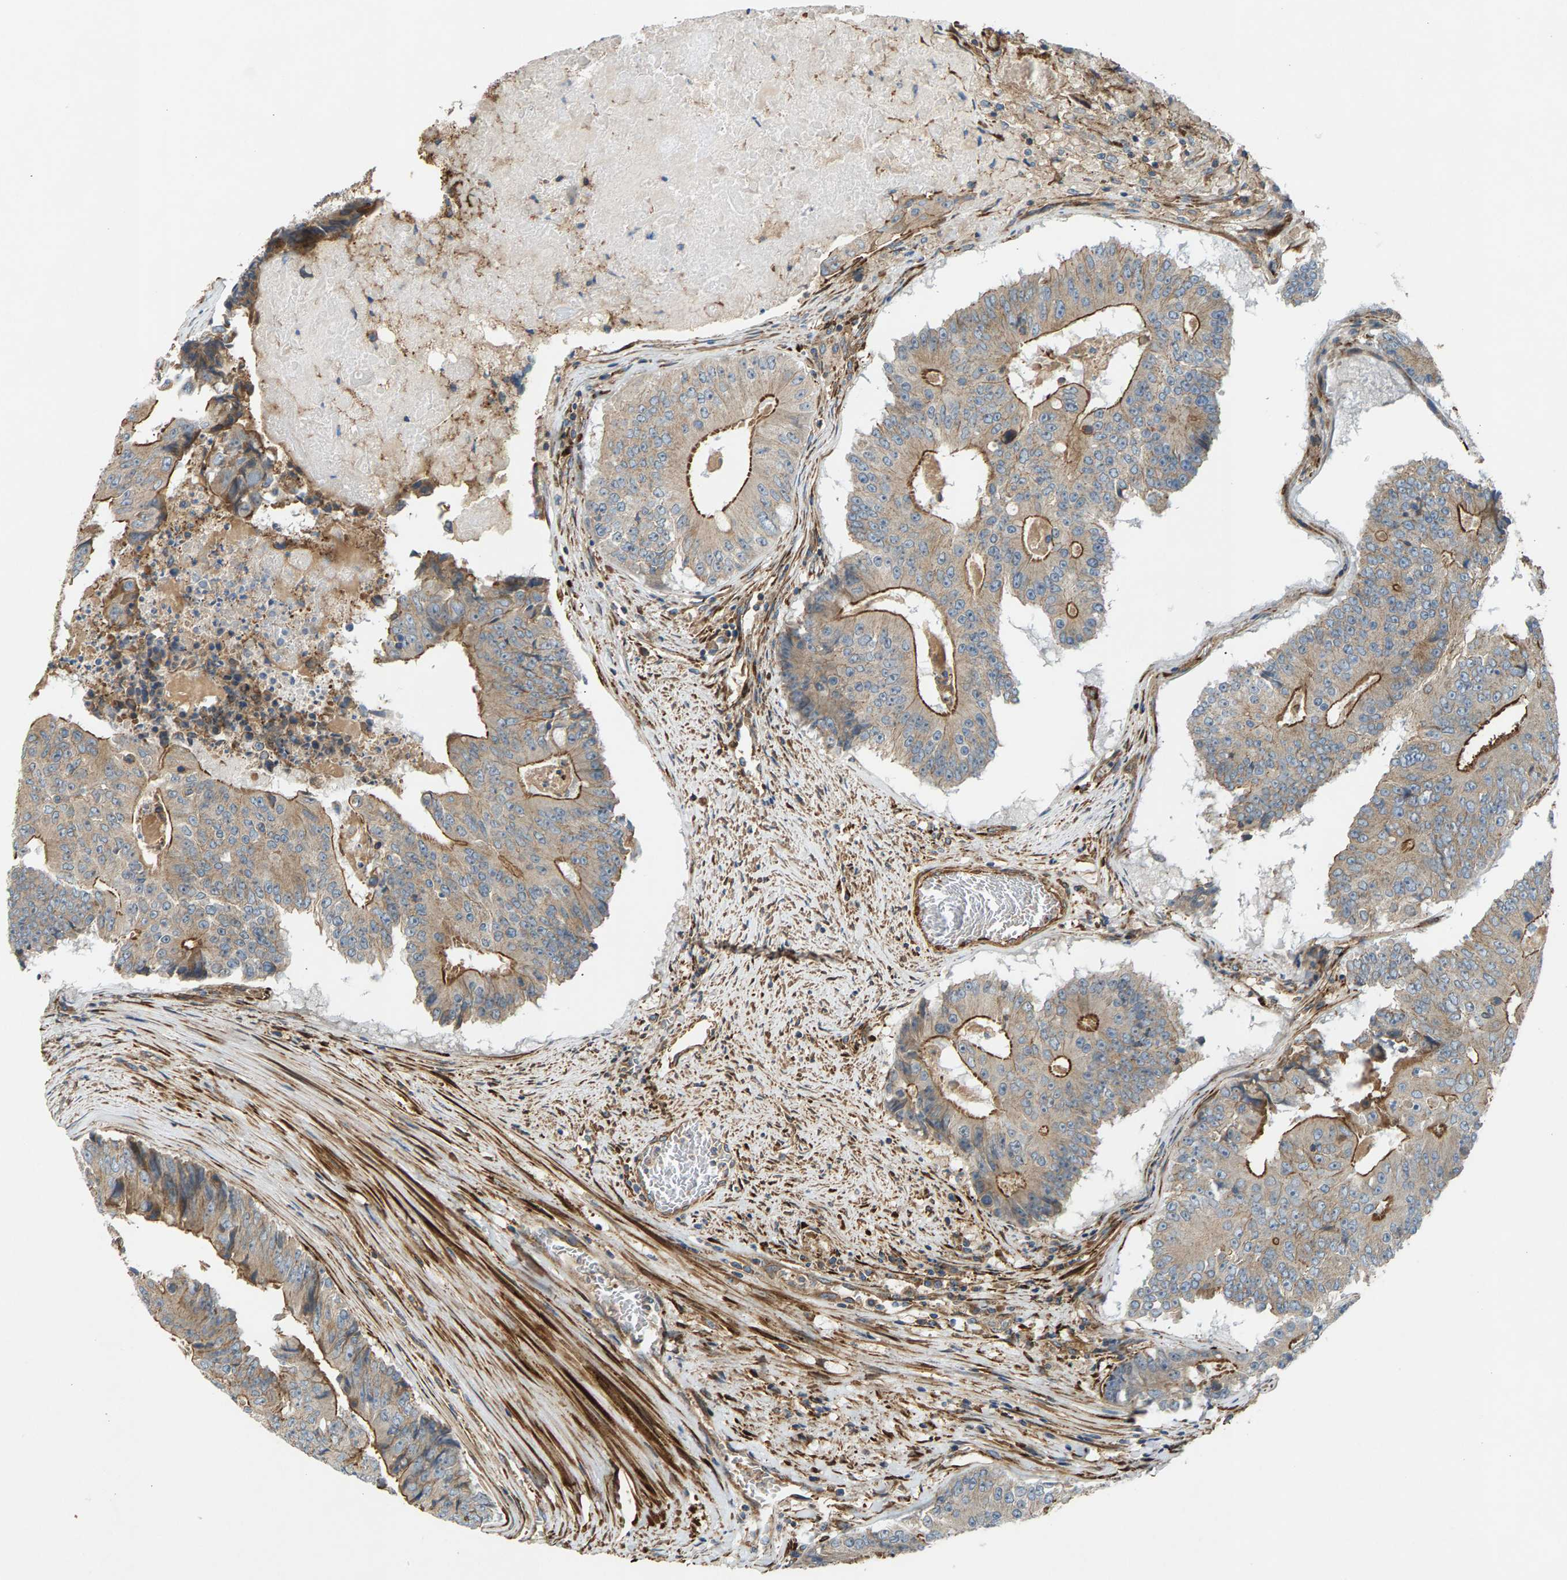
{"staining": {"intensity": "moderate", "quantity": "<25%", "location": "cytoplasmic/membranous"}, "tissue": "colorectal cancer", "cell_type": "Tumor cells", "image_type": "cancer", "snomed": [{"axis": "morphology", "description": "Adenocarcinoma, NOS"}, {"axis": "topography", "description": "Colon"}], "caption": "Immunohistochemistry (IHC) of adenocarcinoma (colorectal) reveals low levels of moderate cytoplasmic/membranous positivity in approximately <25% of tumor cells.", "gene": "PDCL", "patient": {"sex": "male", "age": 87}}